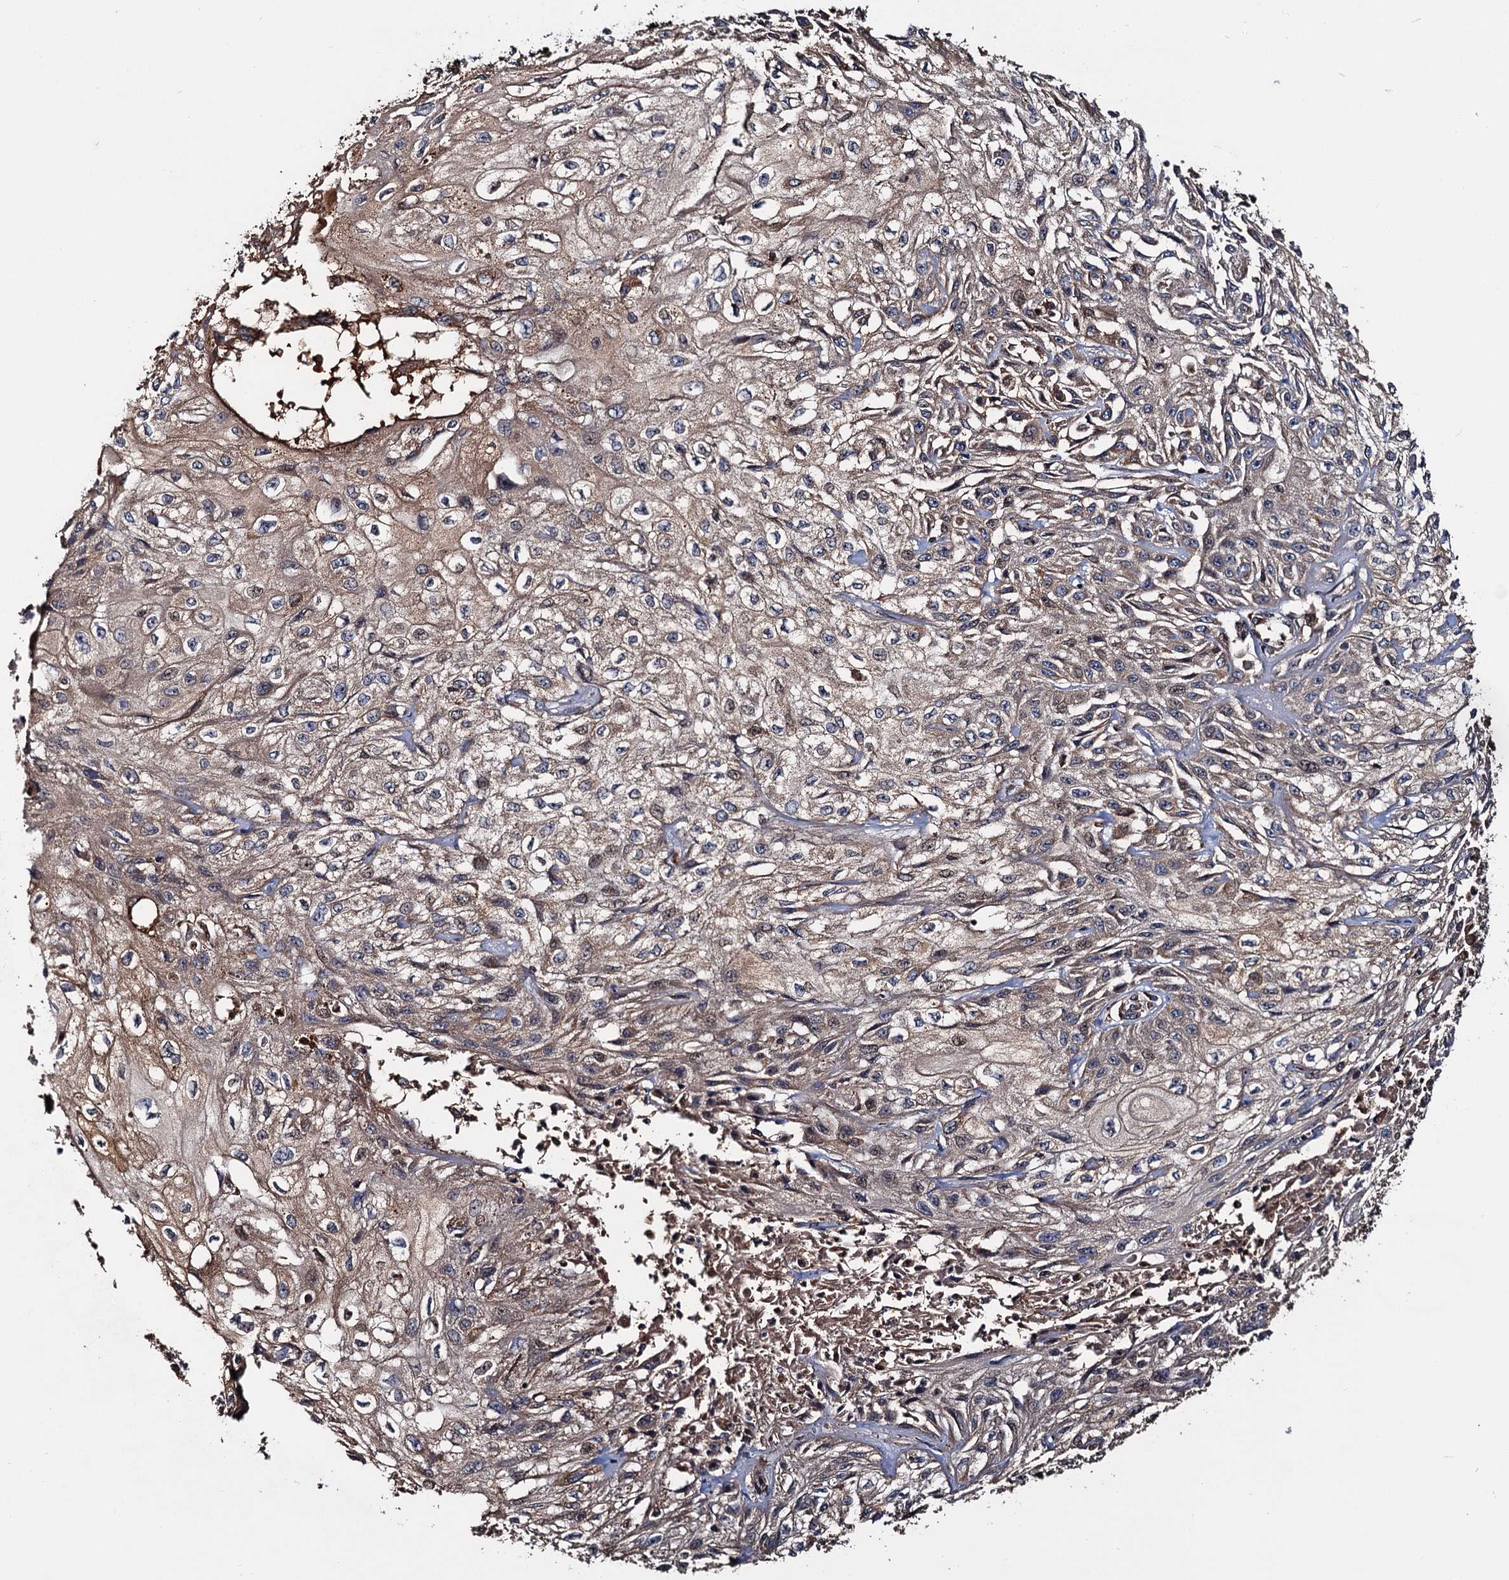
{"staining": {"intensity": "moderate", "quantity": "25%-75%", "location": "cytoplasmic/membranous"}, "tissue": "skin cancer", "cell_type": "Tumor cells", "image_type": "cancer", "snomed": [{"axis": "morphology", "description": "Squamous cell carcinoma, NOS"}, {"axis": "morphology", "description": "Squamous cell carcinoma, metastatic, NOS"}, {"axis": "topography", "description": "Skin"}, {"axis": "topography", "description": "Lymph node"}], "caption": "DAB immunohistochemical staining of skin cancer (metastatic squamous cell carcinoma) exhibits moderate cytoplasmic/membranous protein expression in about 25%-75% of tumor cells.", "gene": "RGS11", "patient": {"sex": "male", "age": 75}}